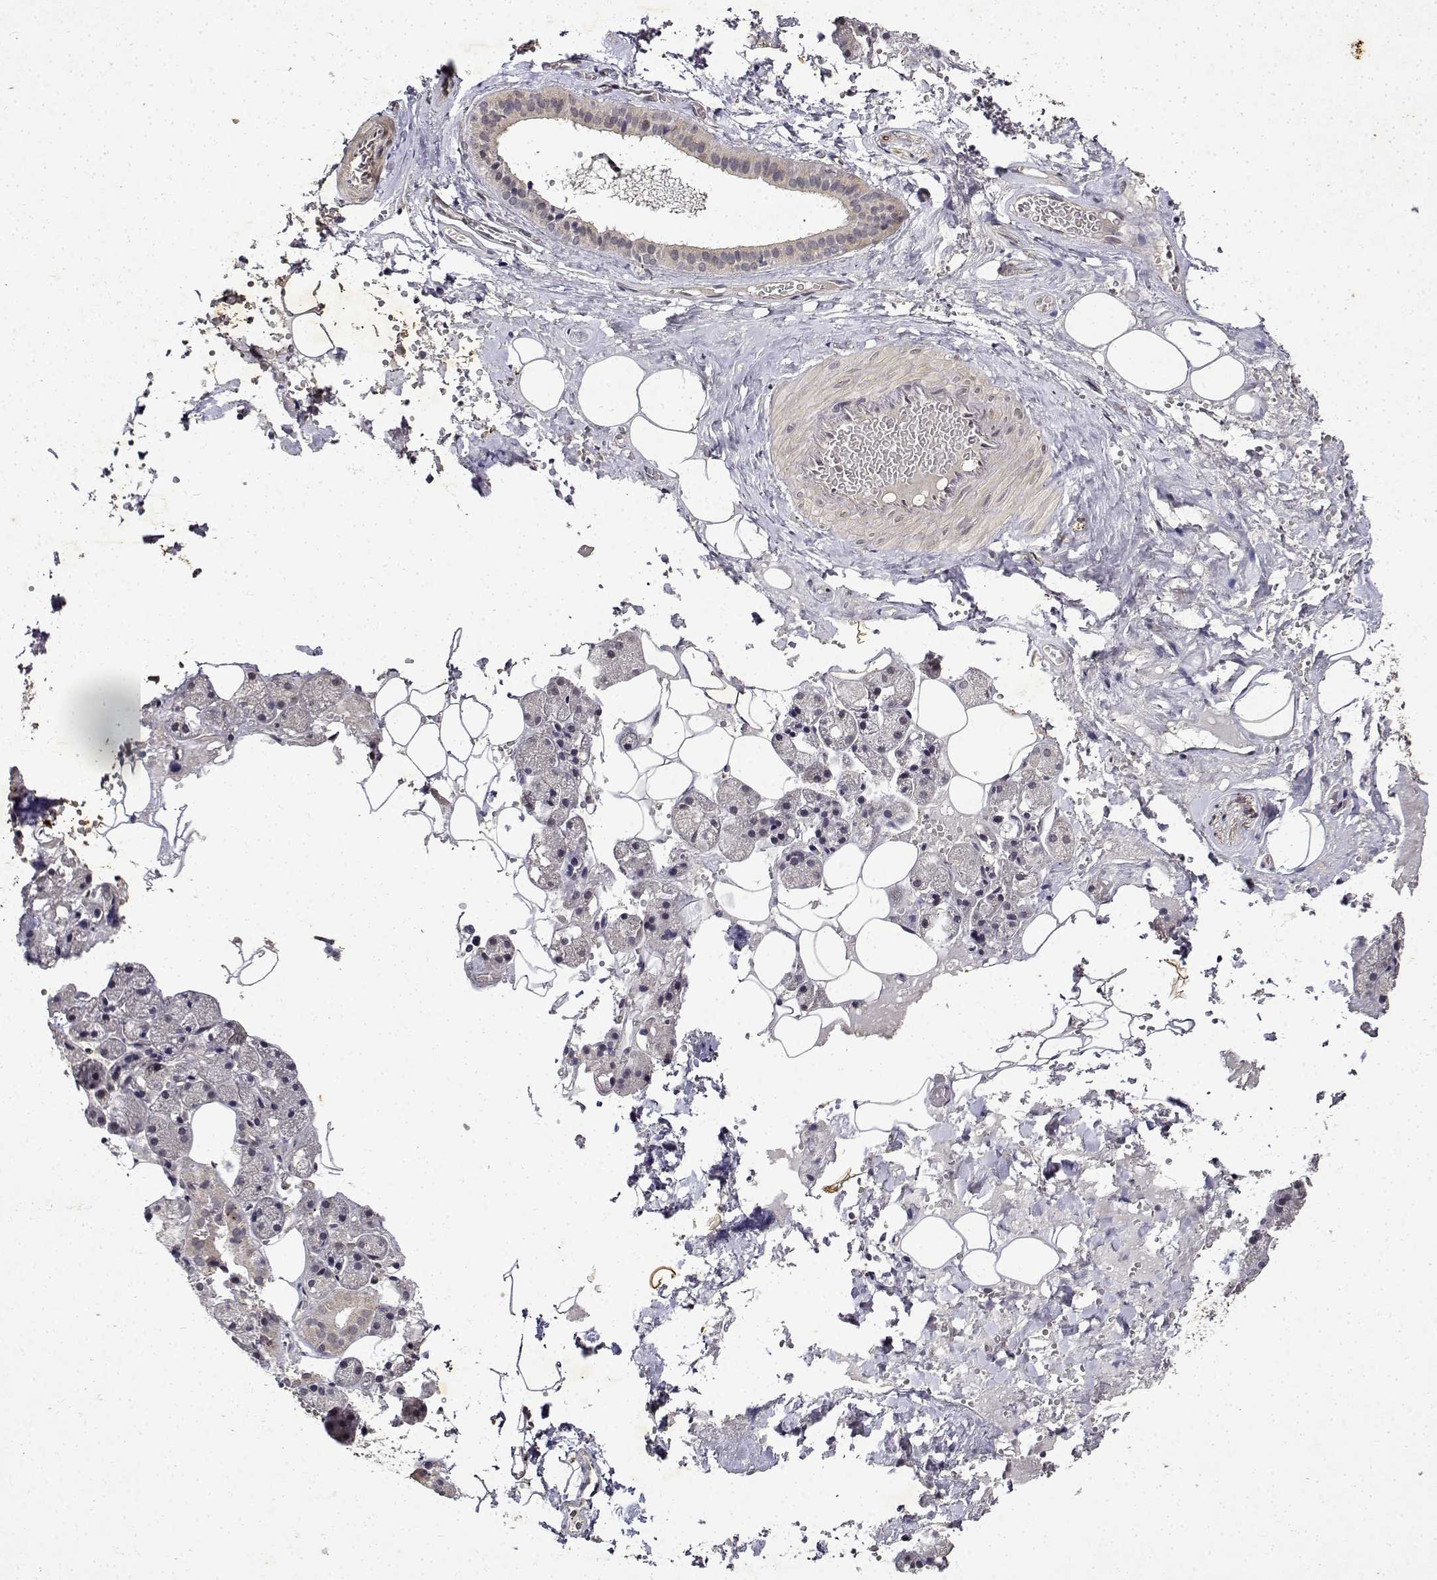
{"staining": {"intensity": "weak", "quantity": "<25%", "location": "cytoplasmic/membranous"}, "tissue": "salivary gland", "cell_type": "Glandular cells", "image_type": "normal", "snomed": [{"axis": "morphology", "description": "Normal tissue, NOS"}, {"axis": "topography", "description": "Salivary gland"}], "caption": "Immunohistochemistry of benign human salivary gland shows no staining in glandular cells. (Brightfield microscopy of DAB (3,3'-diaminobenzidine) IHC at high magnification).", "gene": "BDNF", "patient": {"sex": "male", "age": 38}}